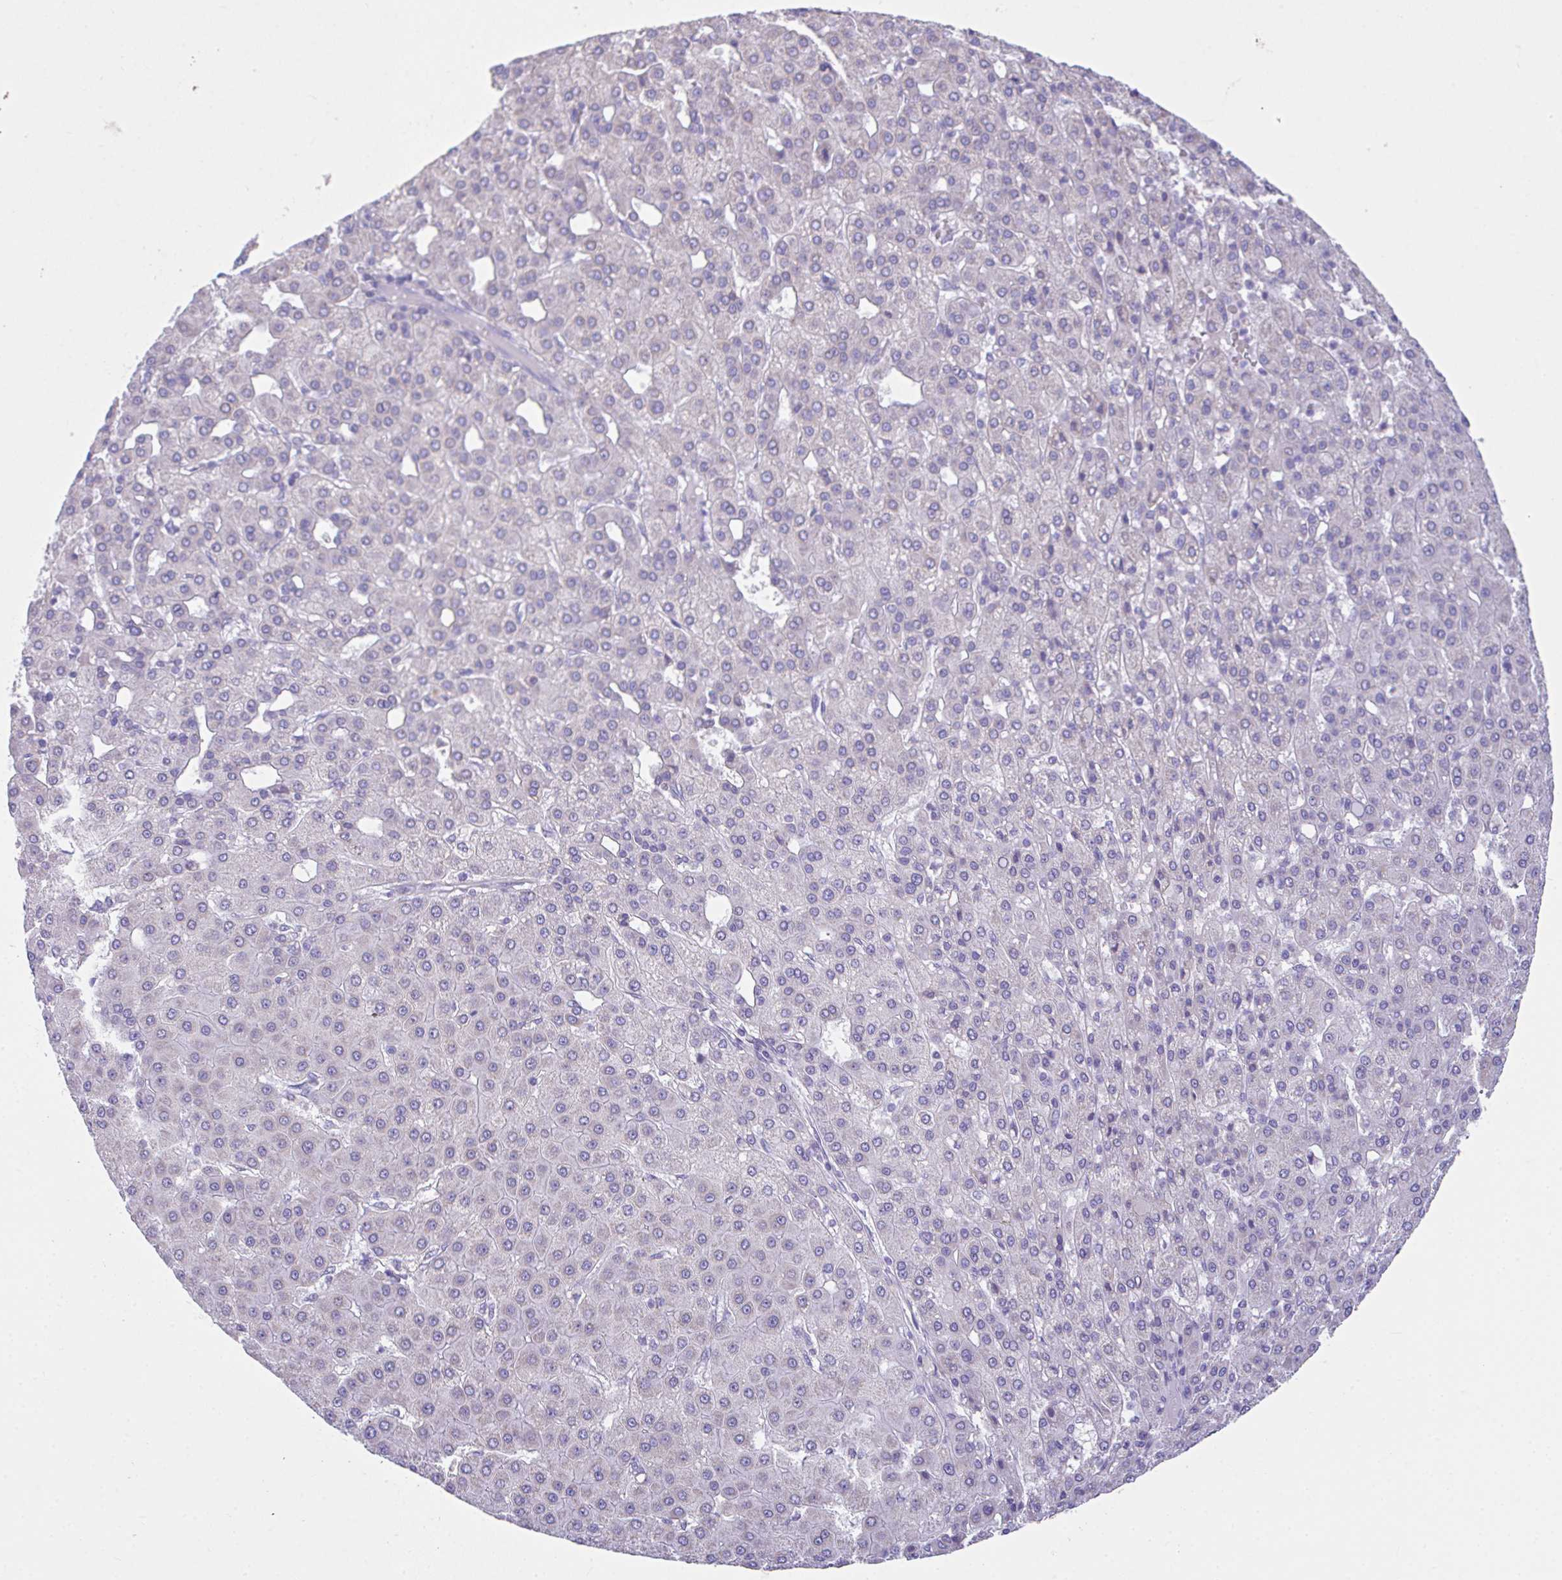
{"staining": {"intensity": "negative", "quantity": "none", "location": "none"}, "tissue": "liver cancer", "cell_type": "Tumor cells", "image_type": "cancer", "snomed": [{"axis": "morphology", "description": "Carcinoma, Hepatocellular, NOS"}, {"axis": "topography", "description": "Liver"}], "caption": "This is an immunohistochemistry image of hepatocellular carcinoma (liver). There is no expression in tumor cells.", "gene": "NLRP8", "patient": {"sex": "male", "age": 65}}